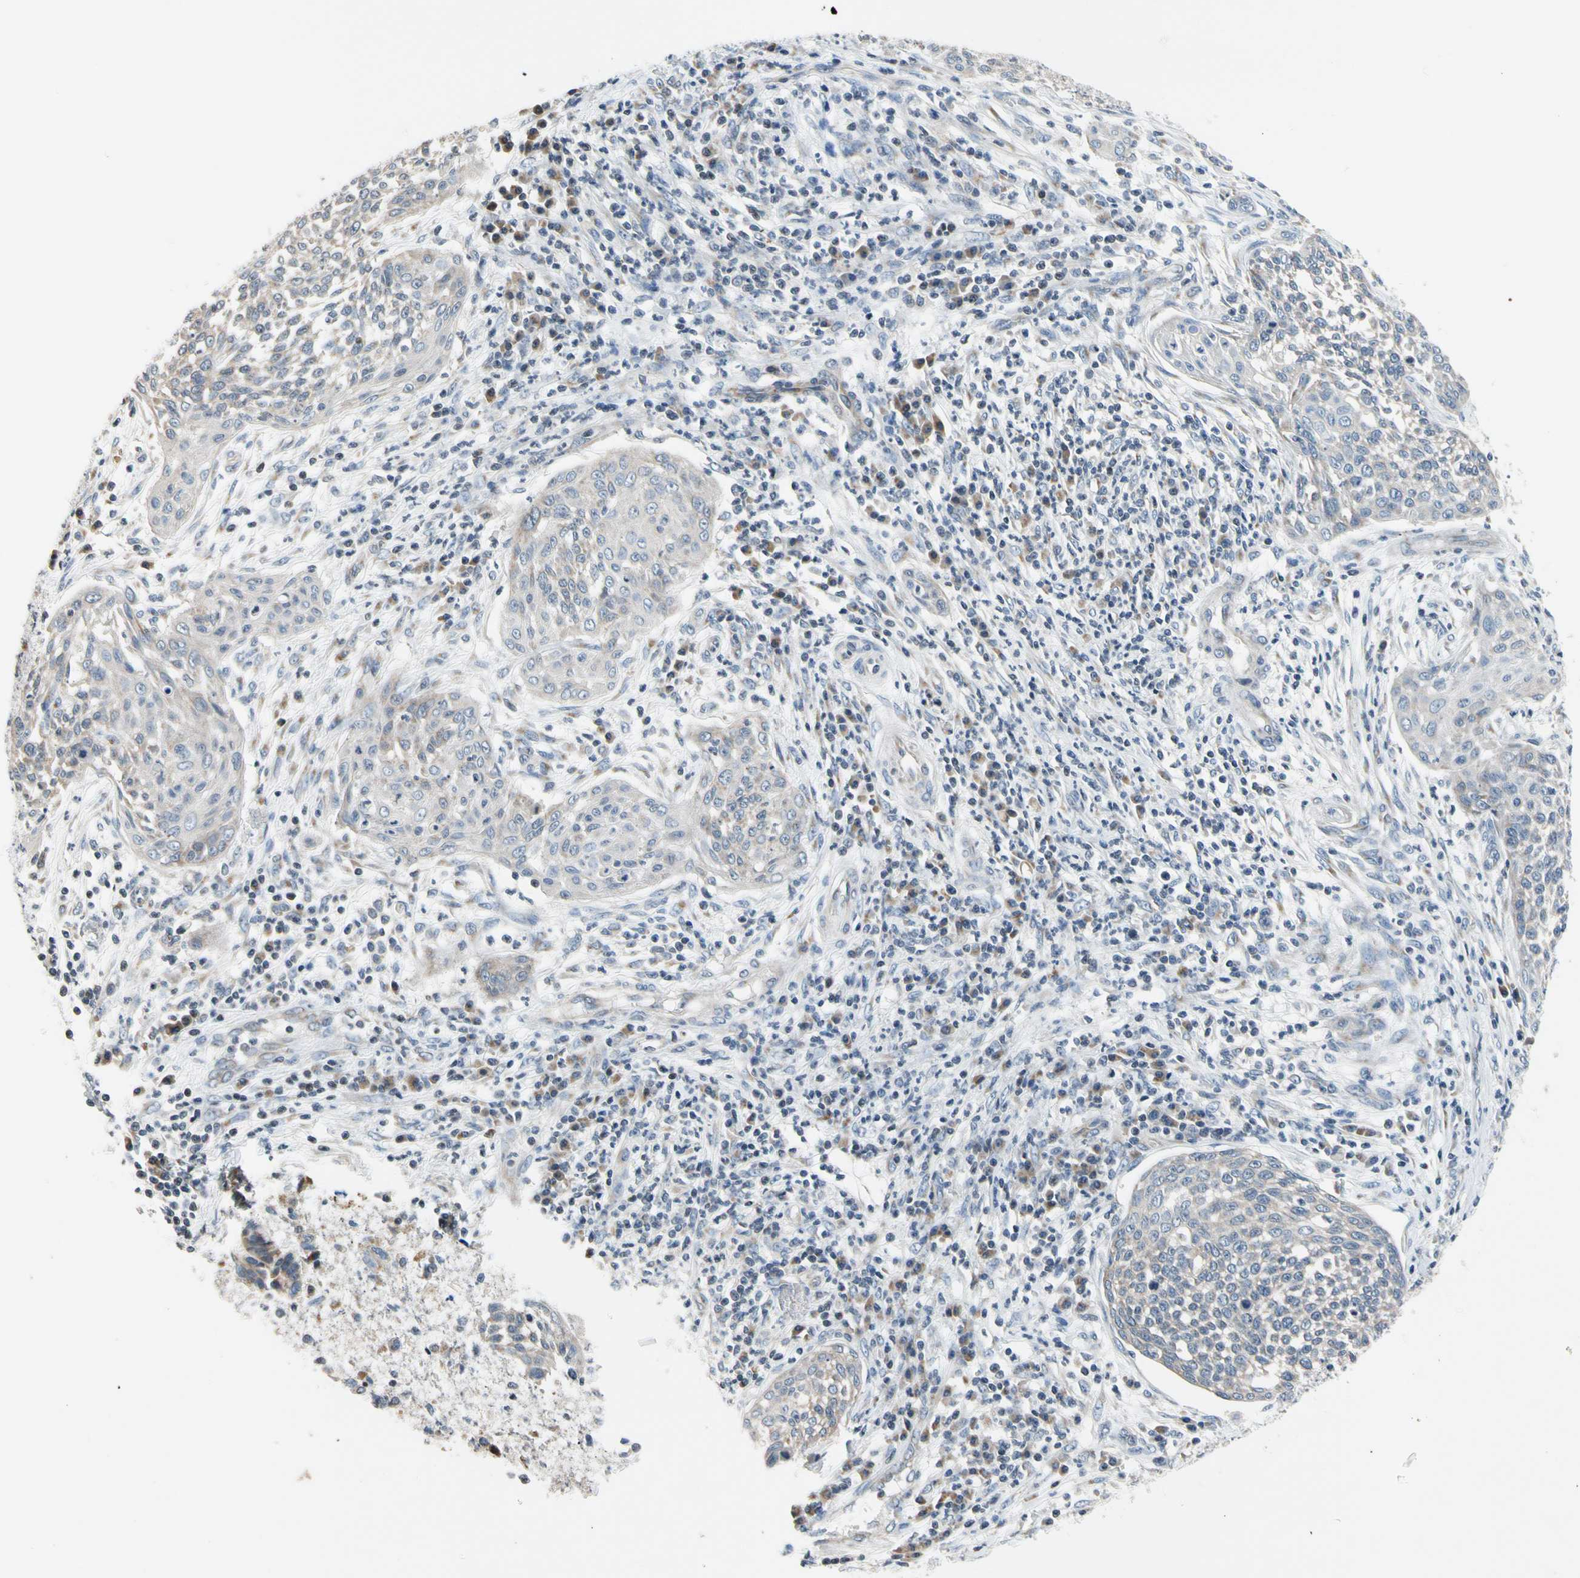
{"staining": {"intensity": "negative", "quantity": "none", "location": "none"}, "tissue": "cervical cancer", "cell_type": "Tumor cells", "image_type": "cancer", "snomed": [{"axis": "morphology", "description": "Squamous cell carcinoma, NOS"}, {"axis": "topography", "description": "Cervix"}], "caption": "This is an immunohistochemistry (IHC) histopathology image of human cervical squamous cell carcinoma. There is no expression in tumor cells.", "gene": "SOX30", "patient": {"sex": "female", "age": 34}}